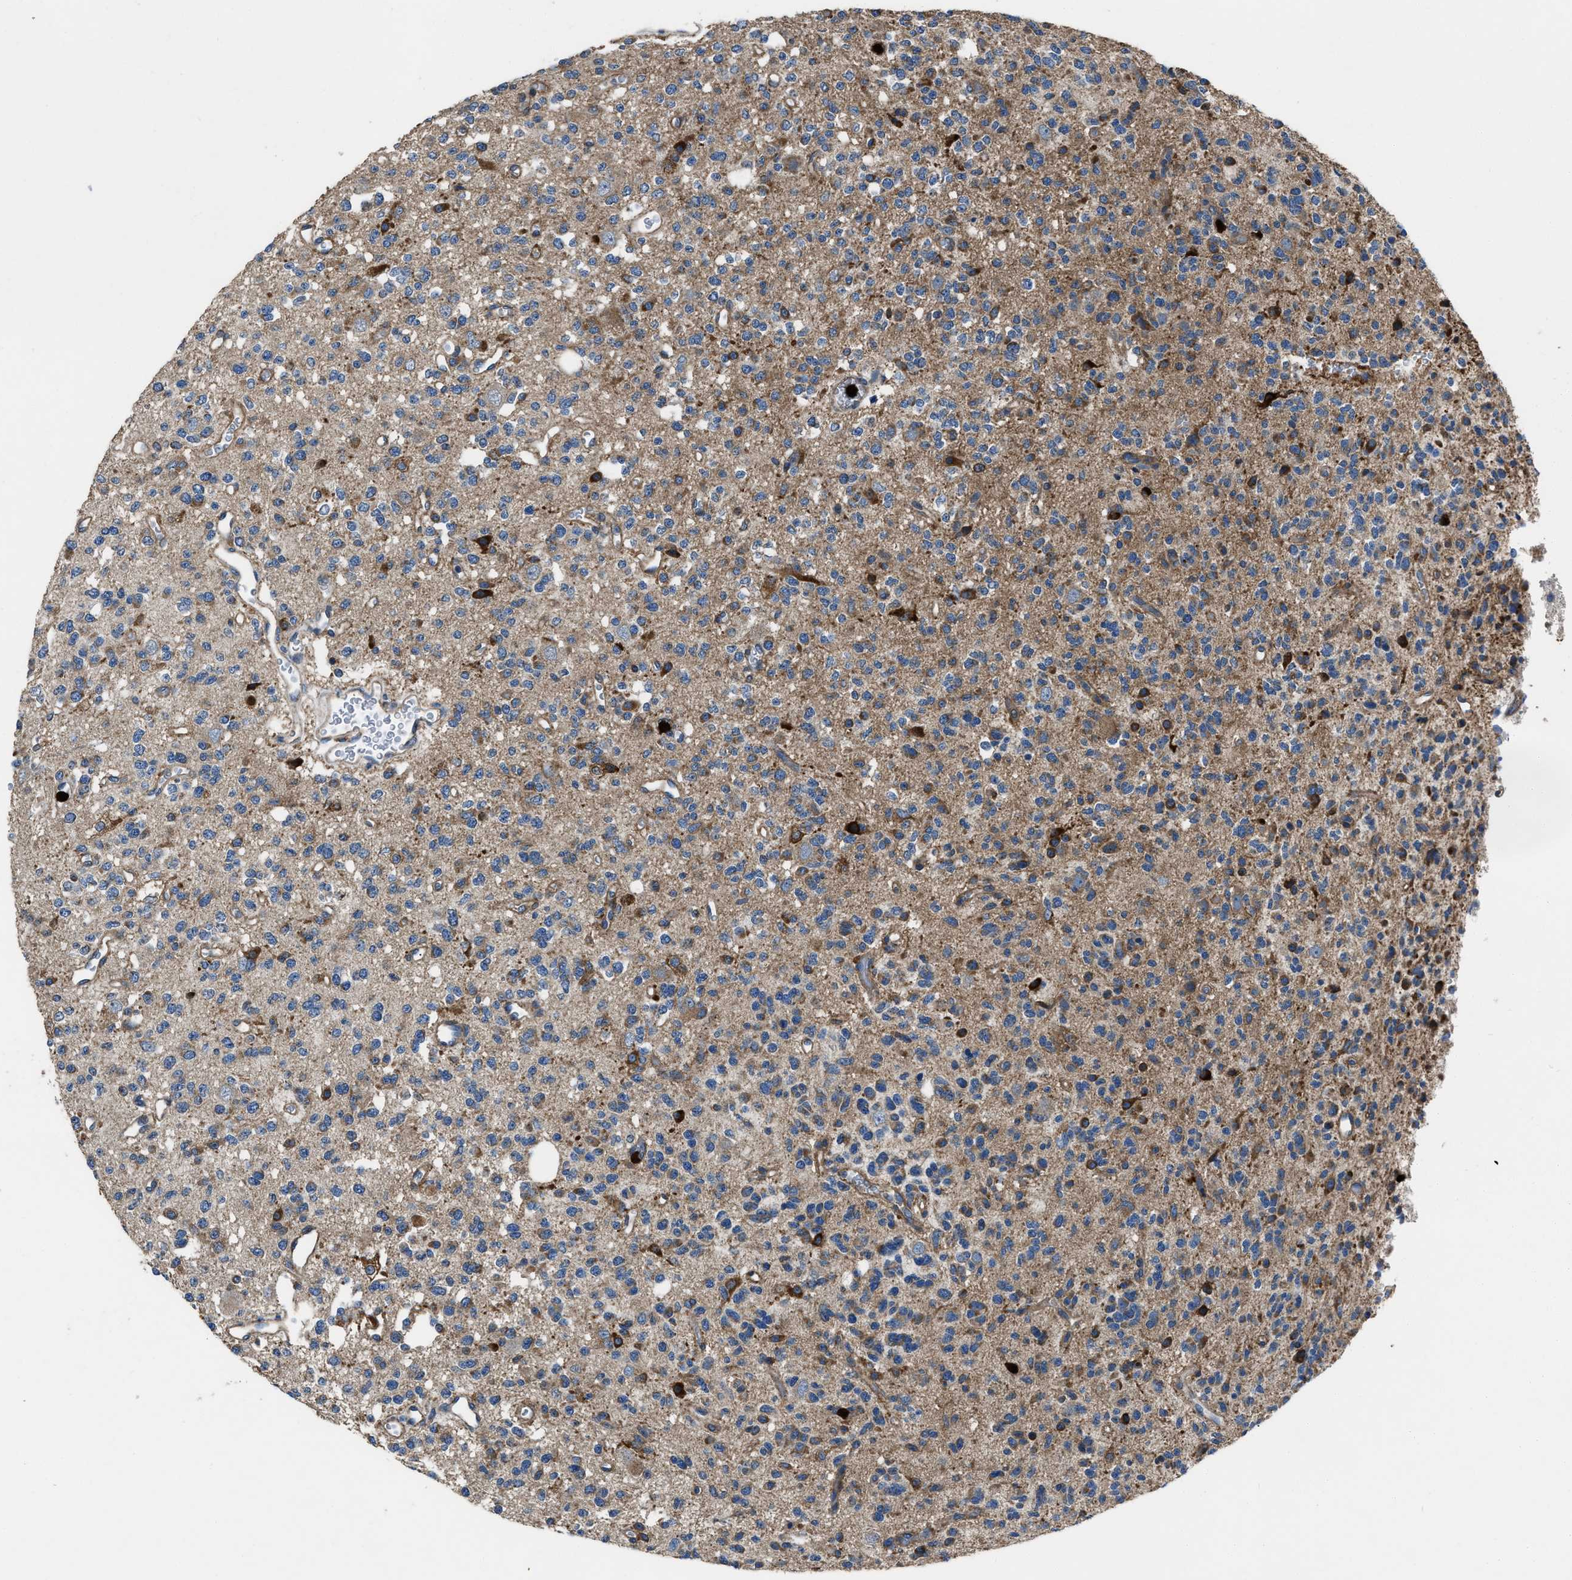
{"staining": {"intensity": "moderate", "quantity": "<25%", "location": "cytoplasmic/membranous"}, "tissue": "glioma", "cell_type": "Tumor cells", "image_type": "cancer", "snomed": [{"axis": "morphology", "description": "Glioma, malignant, Low grade"}, {"axis": "topography", "description": "Brain"}], "caption": "Glioma stained for a protein (brown) exhibits moderate cytoplasmic/membranous positive staining in approximately <25% of tumor cells.", "gene": "ANGPT1", "patient": {"sex": "male", "age": 38}}